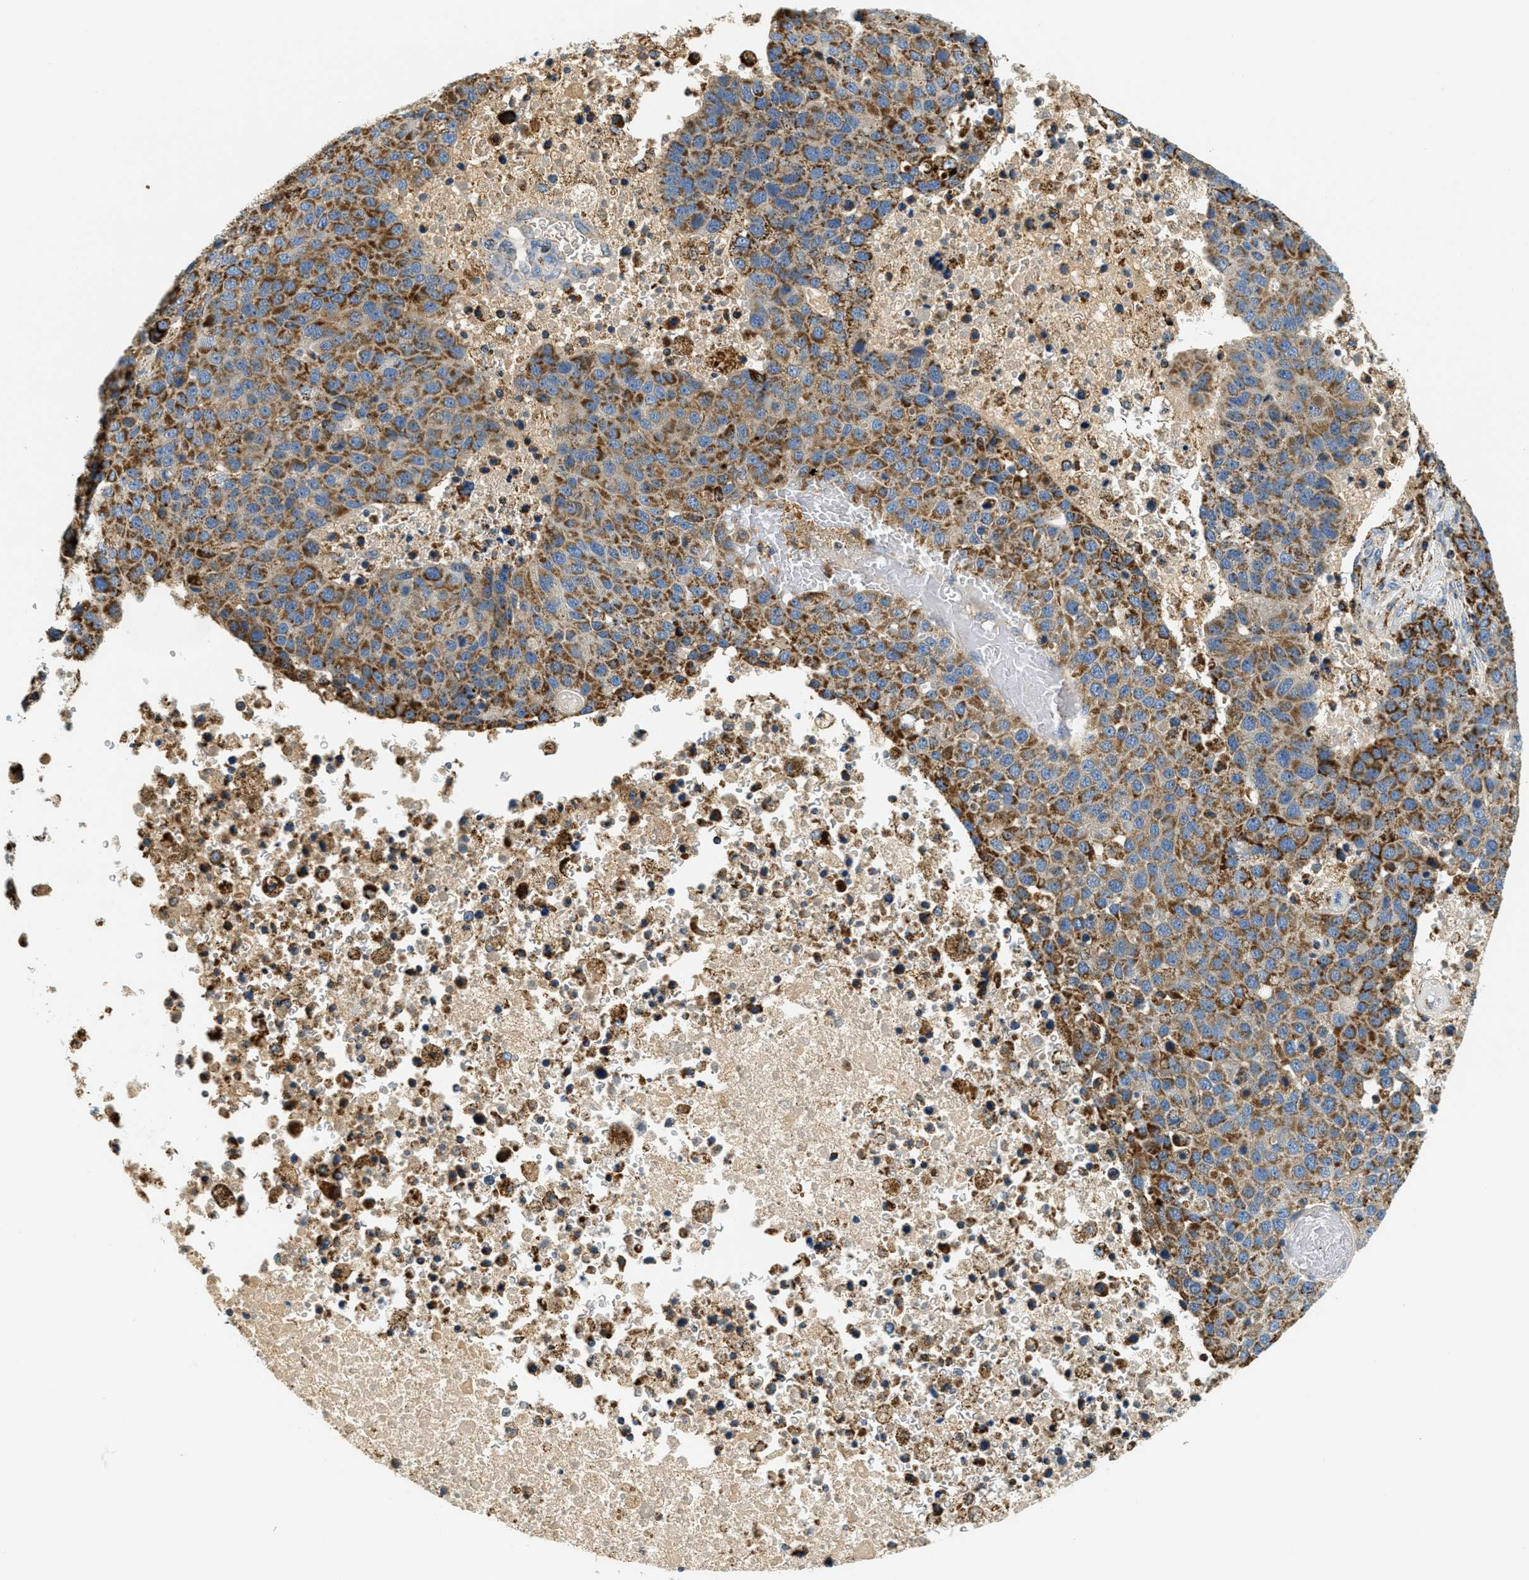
{"staining": {"intensity": "moderate", "quantity": ">75%", "location": "cytoplasmic/membranous"}, "tissue": "pancreatic cancer", "cell_type": "Tumor cells", "image_type": "cancer", "snomed": [{"axis": "morphology", "description": "Adenocarcinoma, NOS"}, {"axis": "topography", "description": "Pancreas"}], "caption": "Tumor cells demonstrate moderate cytoplasmic/membranous staining in about >75% of cells in adenocarcinoma (pancreatic).", "gene": "HLCS", "patient": {"sex": "female", "age": 61}}